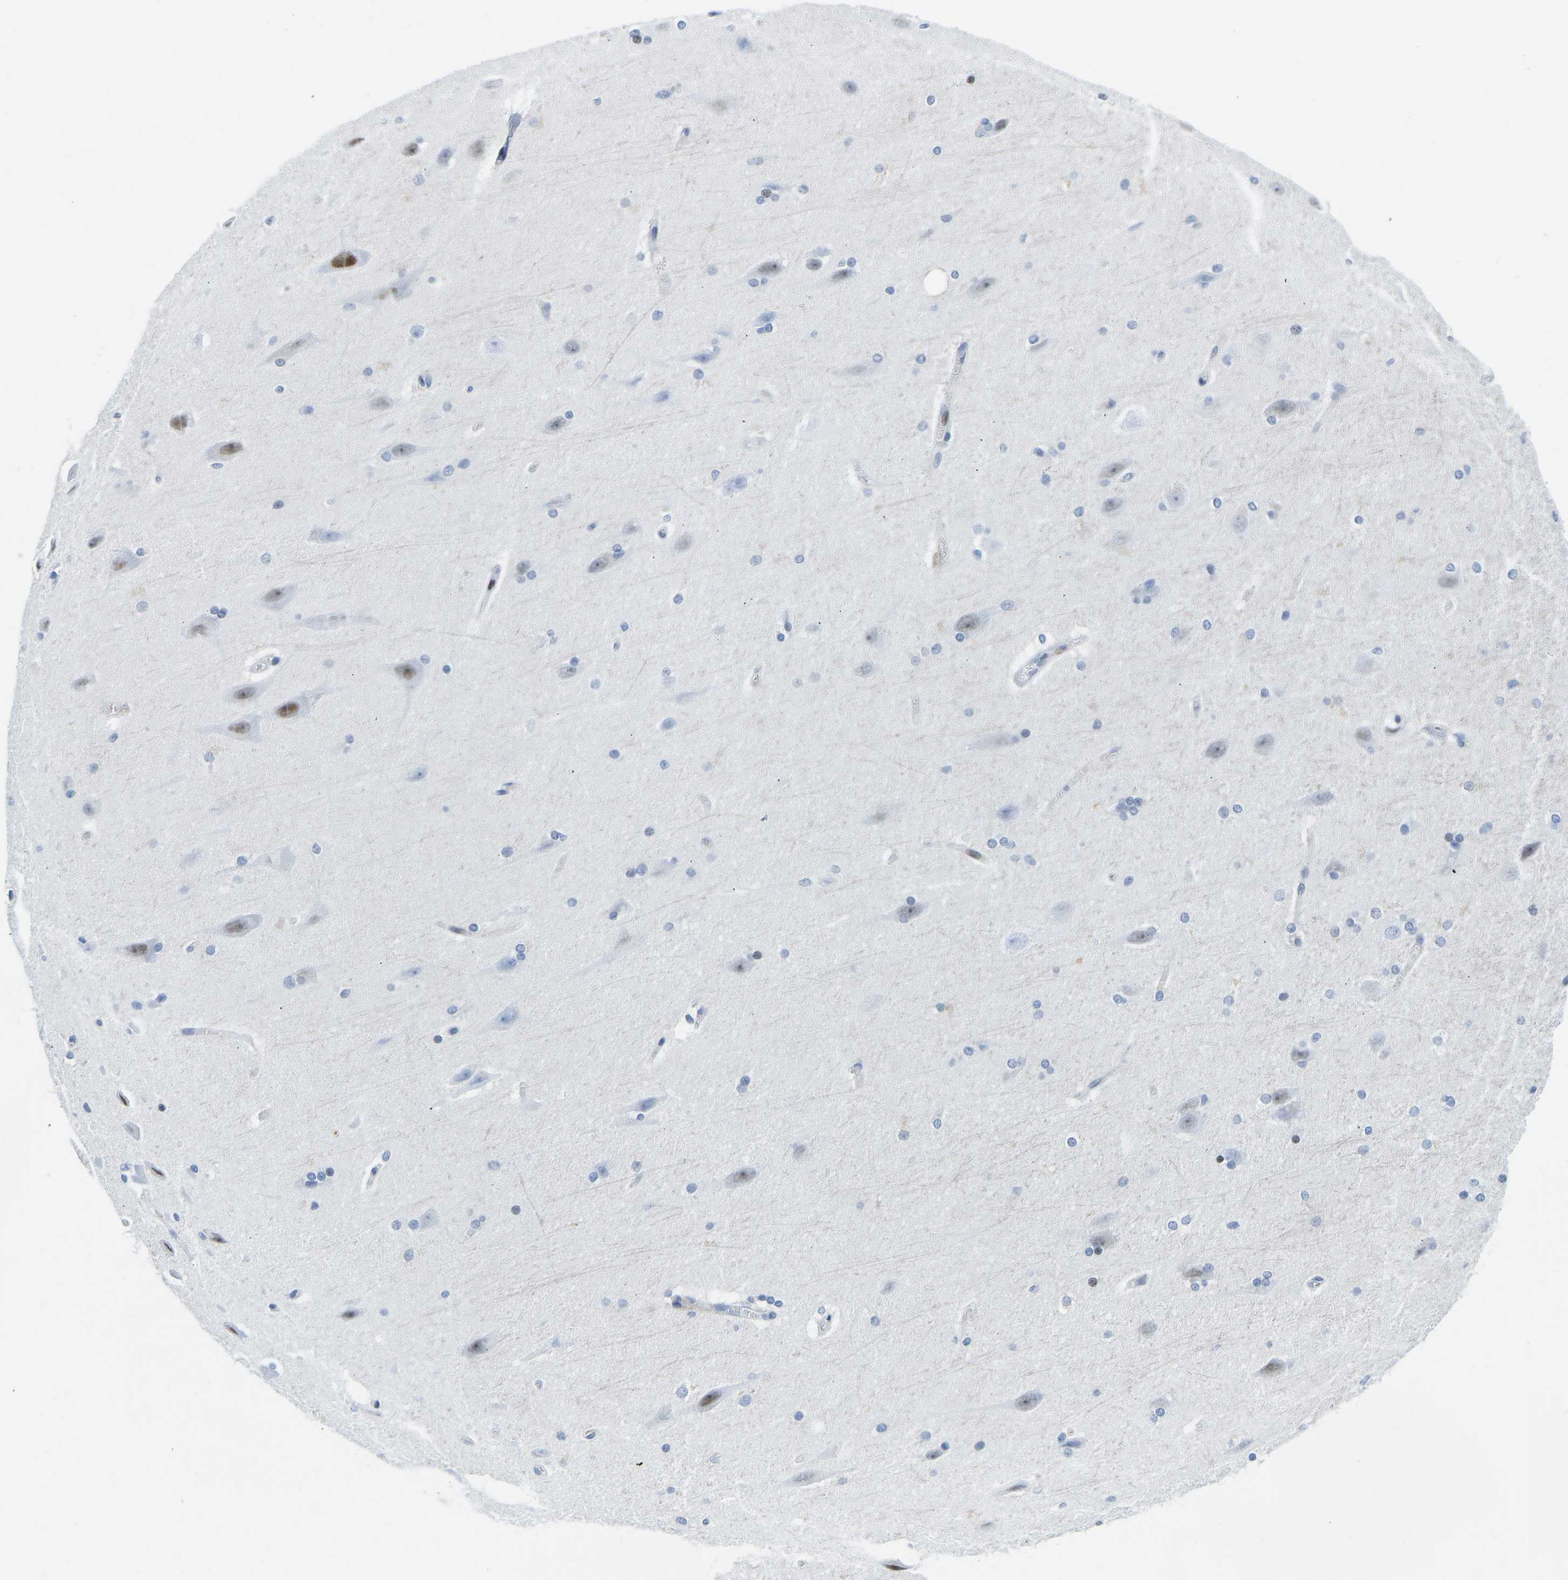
{"staining": {"intensity": "negative", "quantity": "none", "location": "none"}, "tissue": "cerebral cortex", "cell_type": "Endothelial cells", "image_type": "normal", "snomed": [{"axis": "morphology", "description": "Normal tissue, NOS"}, {"axis": "topography", "description": "Cerebral cortex"}, {"axis": "topography", "description": "Hippocampus"}], "caption": "Immunohistochemistry (IHC) of benign human cerebral cortex displays no positivity in endothelial cells. (Immunohistochemistry (IHC), brightfield microscopy, high magnification).", "gene": "HDAC5", "patient": {"sex": "female", "age": 19}}